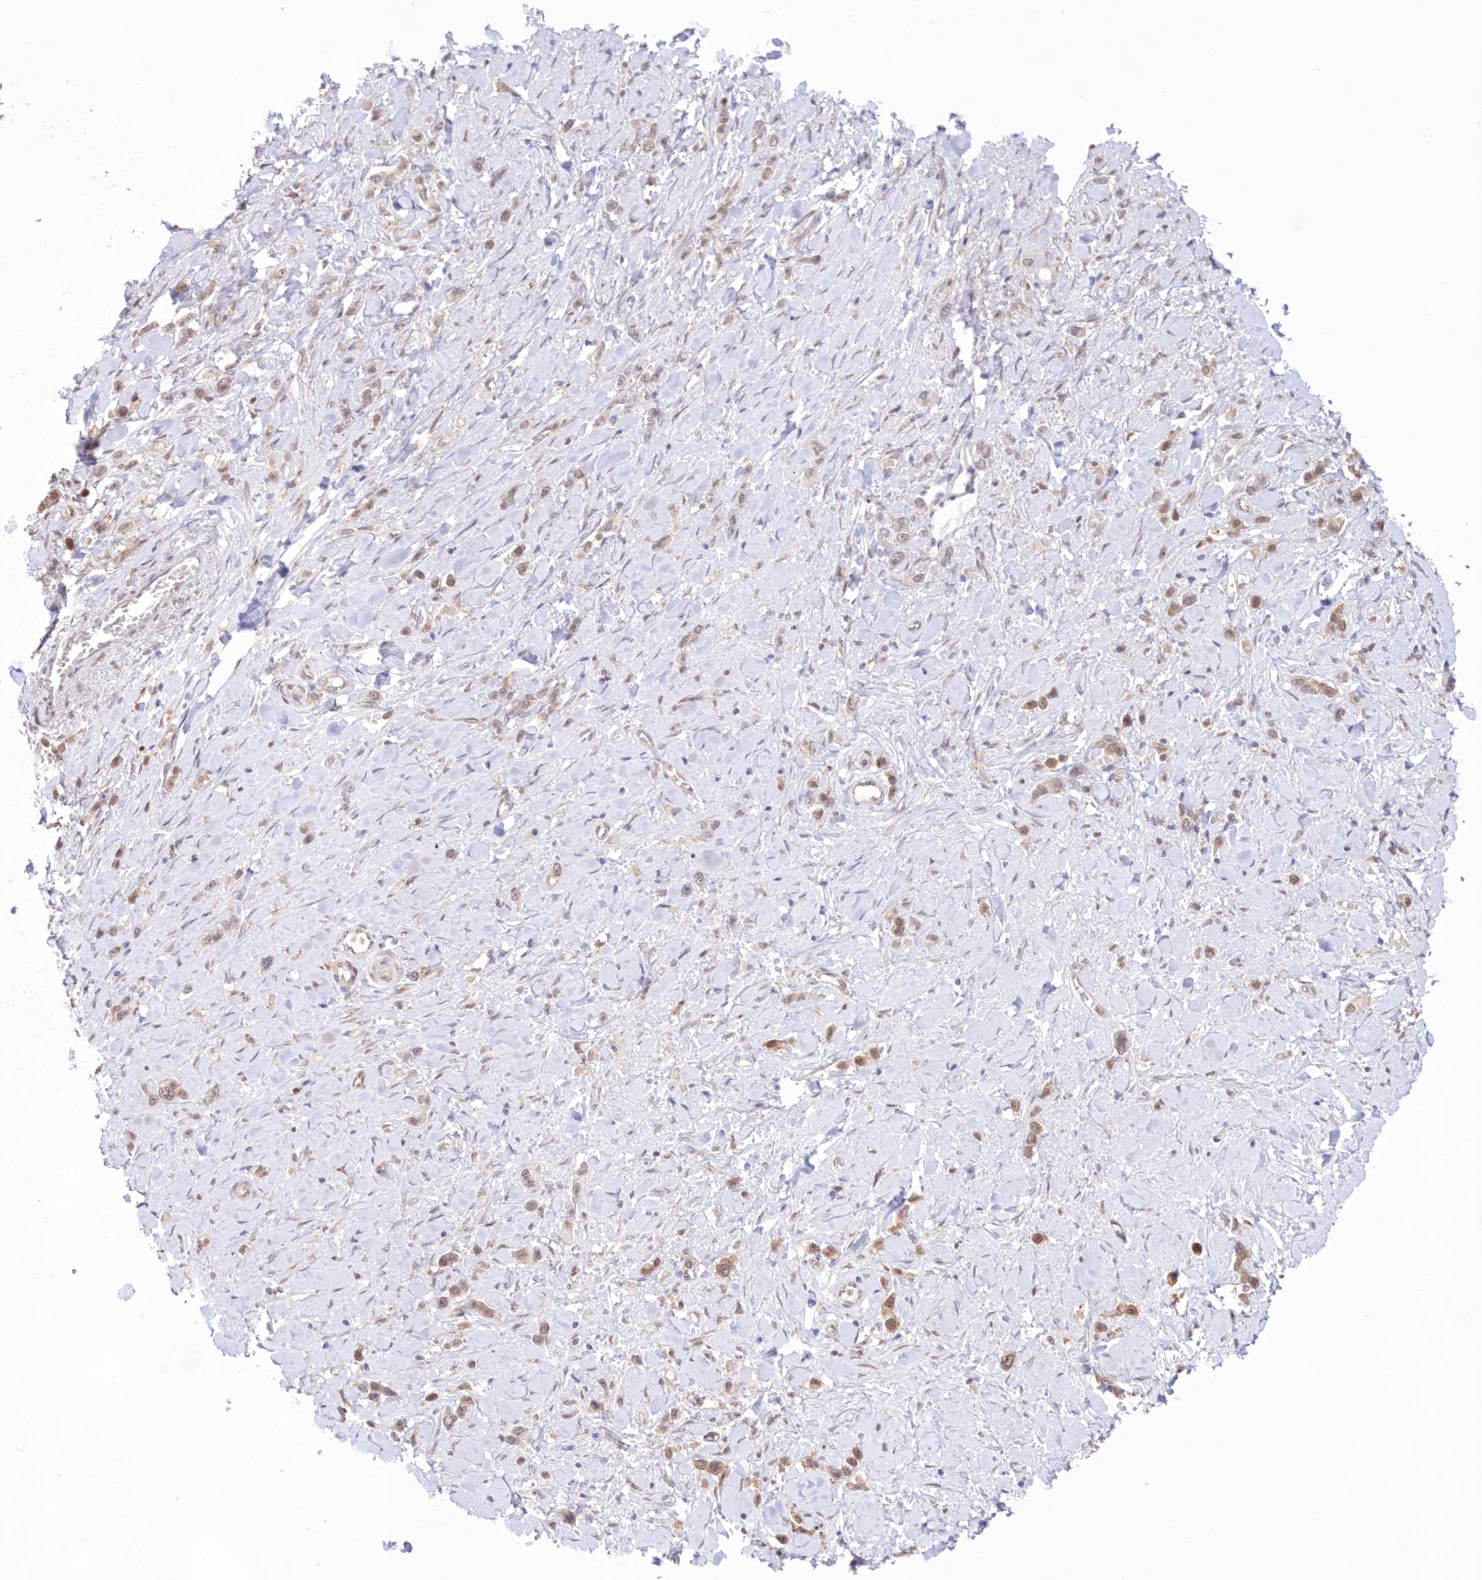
{"staining": {"intensity": "weak", "quantity": ">75%", "location": "cytoplasmic/membranous"}, "tissue": "stomach cancer", "cell_type": "Tumor cells", "image_type": "cancer", "snomed": [{"axis": "morphology", "description": "Normal tissue, NOS"}, {"axis": "morphology", "description": "Adenocarcinoma, NOS"}, {"axis": "topography", "description": "Stomach, upper"}, {"axis": "topography", "description": "Stomach"}], "caption": "IHC of stomach adenocarcinoma exhibits low levels of weak cytoplasmic/membranous positivity in approximately >75% of tumor cells. Nuclei are stained in blue.", "gene": "RNPEP", "patient": {"sex": "female", "age": 65}}